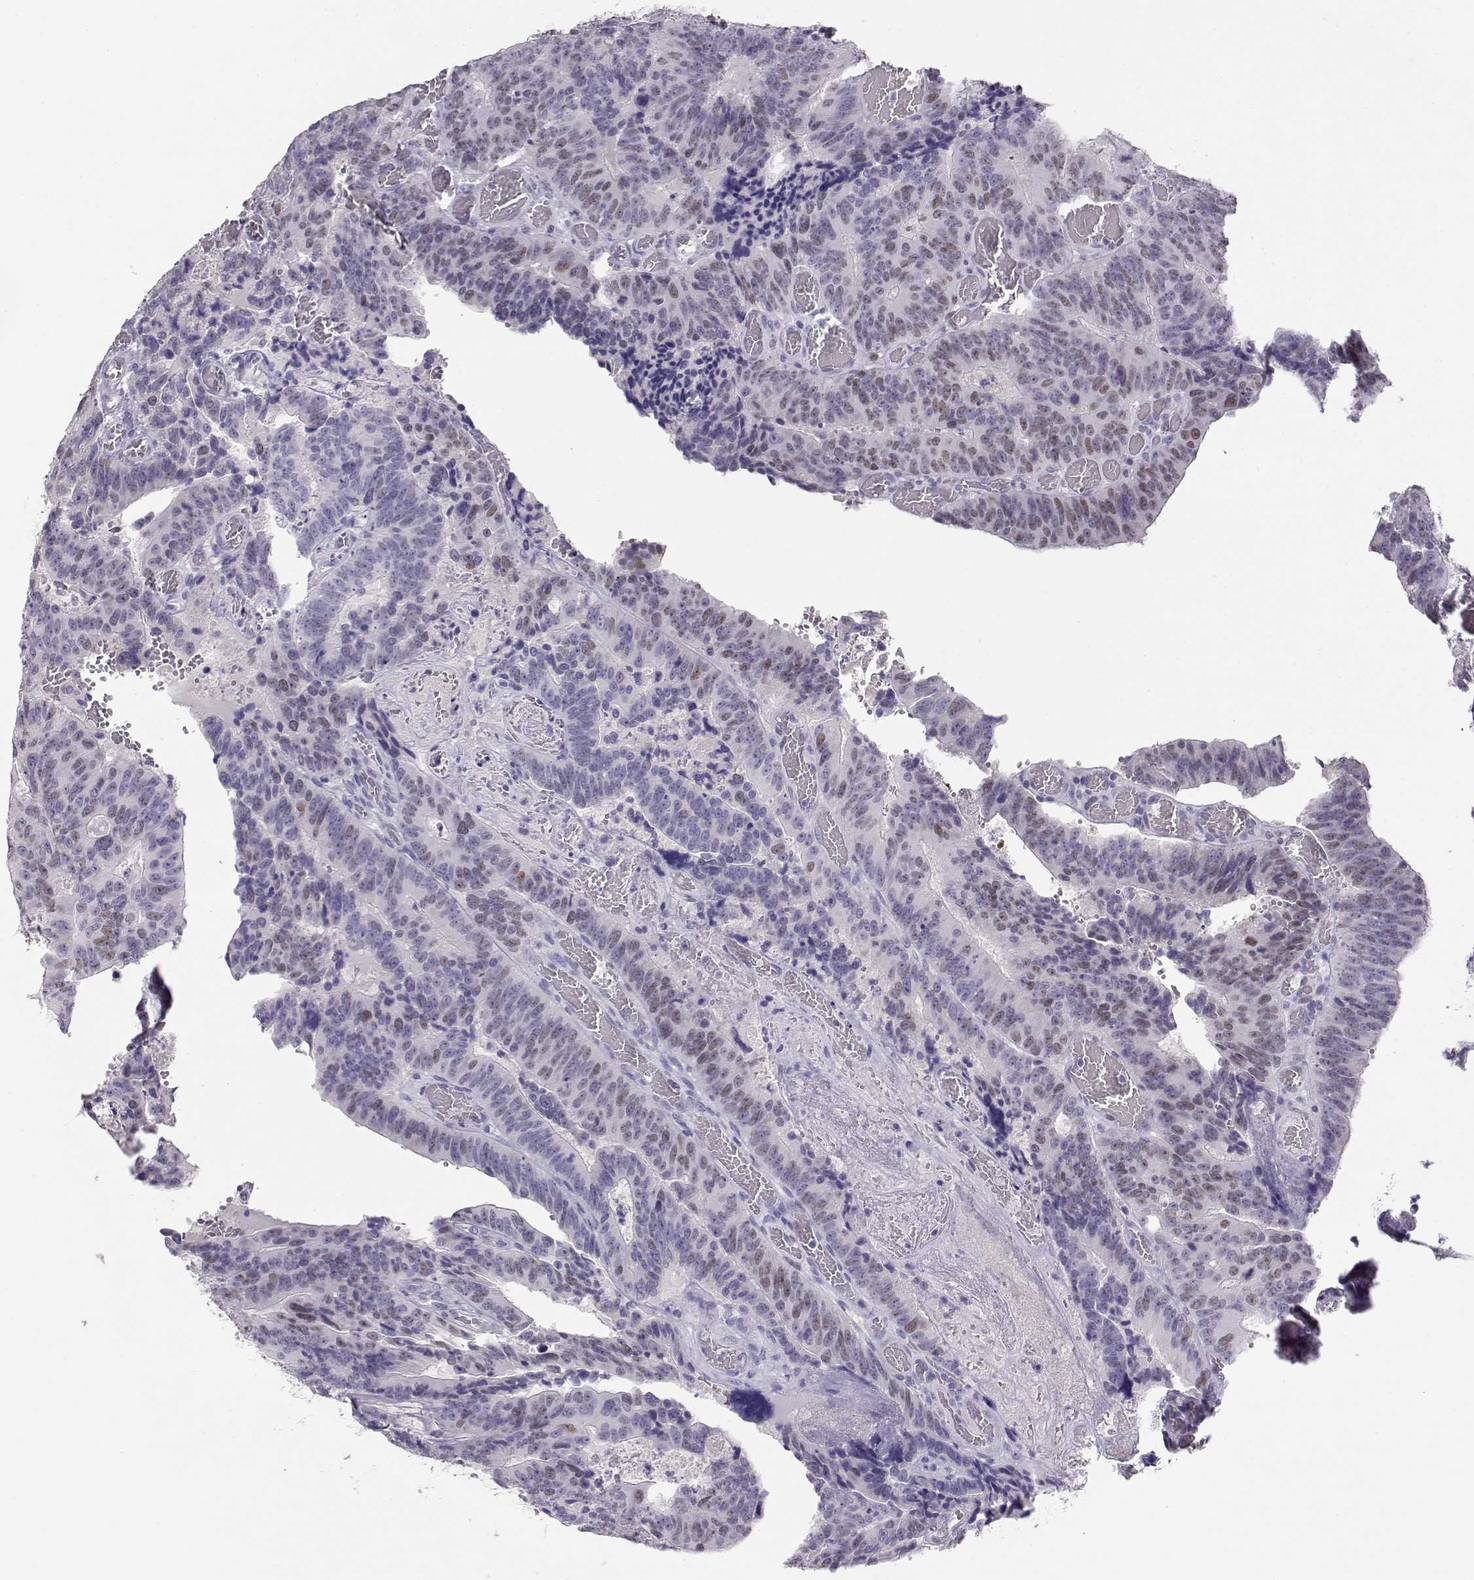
{"staining": {"intensity": "weak", "quantity": "<25%", "location": "nuclear"}, "tissue": "colorectal cancer", "cell_type": "Tumor cells", "image_type": "cancer", "snomed": [{"axis": "morphology", "description": "Adenocarcinoma, NOS"}, {"axis": "topography", "description": "Colon"}], "caption": "The immunohistochemistry (IHC) photomicrograph has no significant positivity in tumor cells of colorectal adenocarcinoma tissue.", "gene": "OPN5", "patient": {"sex": "female", "age": 82}}